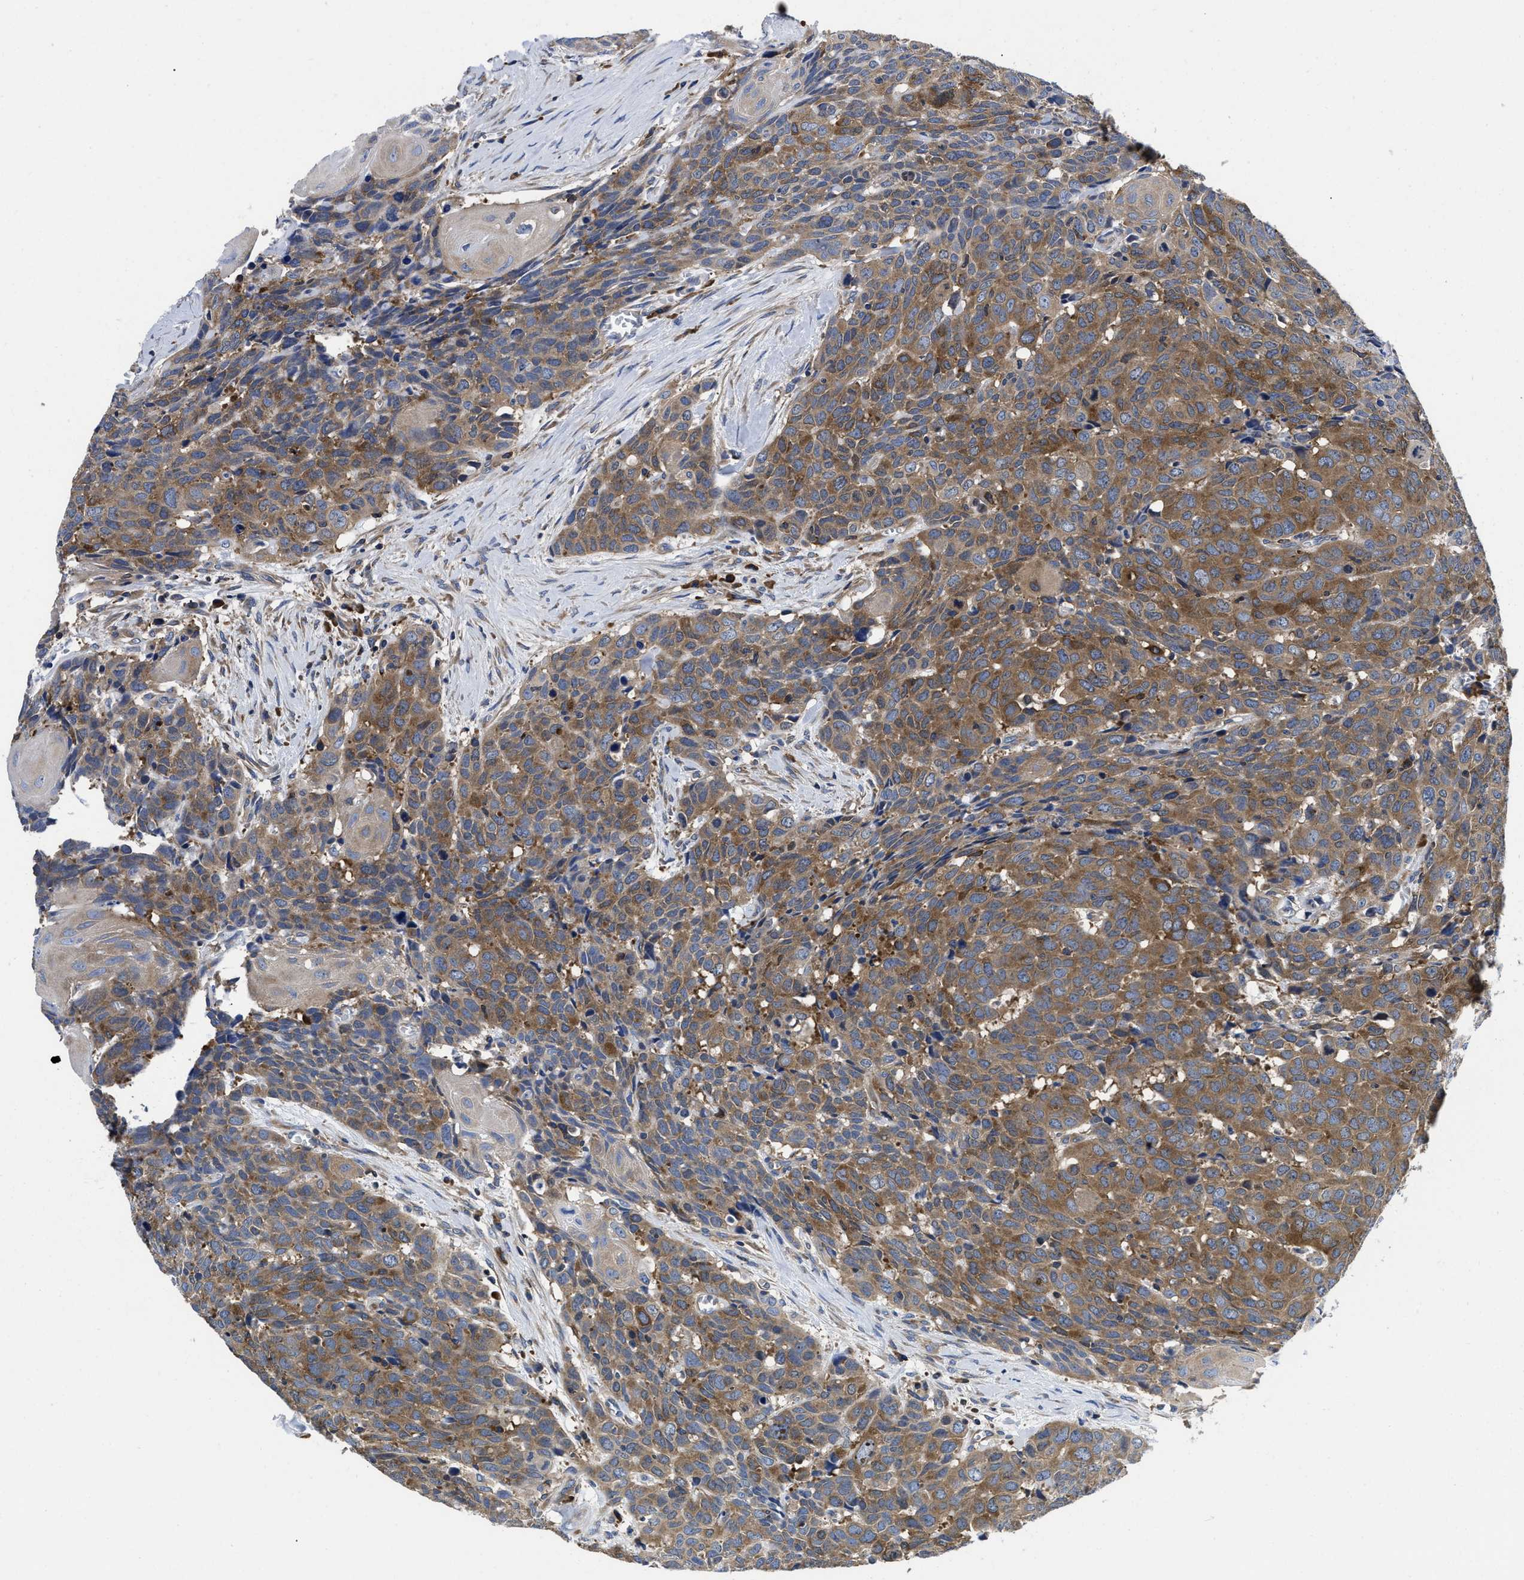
{"staining": {"intensity": "moderate", "quantity": ">75%", "location": "cytoplasmic/membranous"}, "tissue": "head and neck cancer", "cell_type": "Tumor cells", "image_type": "cancer", "snomed": [{"axis": "morphology", "description": "Squamous cell carcinoma, NOS"}, {"axis": "topography", "description": "Head-Neck"}], "caption": "The immunohistochemical stain labels moderate cytoplasmic/membranous staining in tumor cells of squamous cell carcinoma (head and neck) tissue.", "gene": "YARS1", "patient": {"sex": "male", "age": 66}}